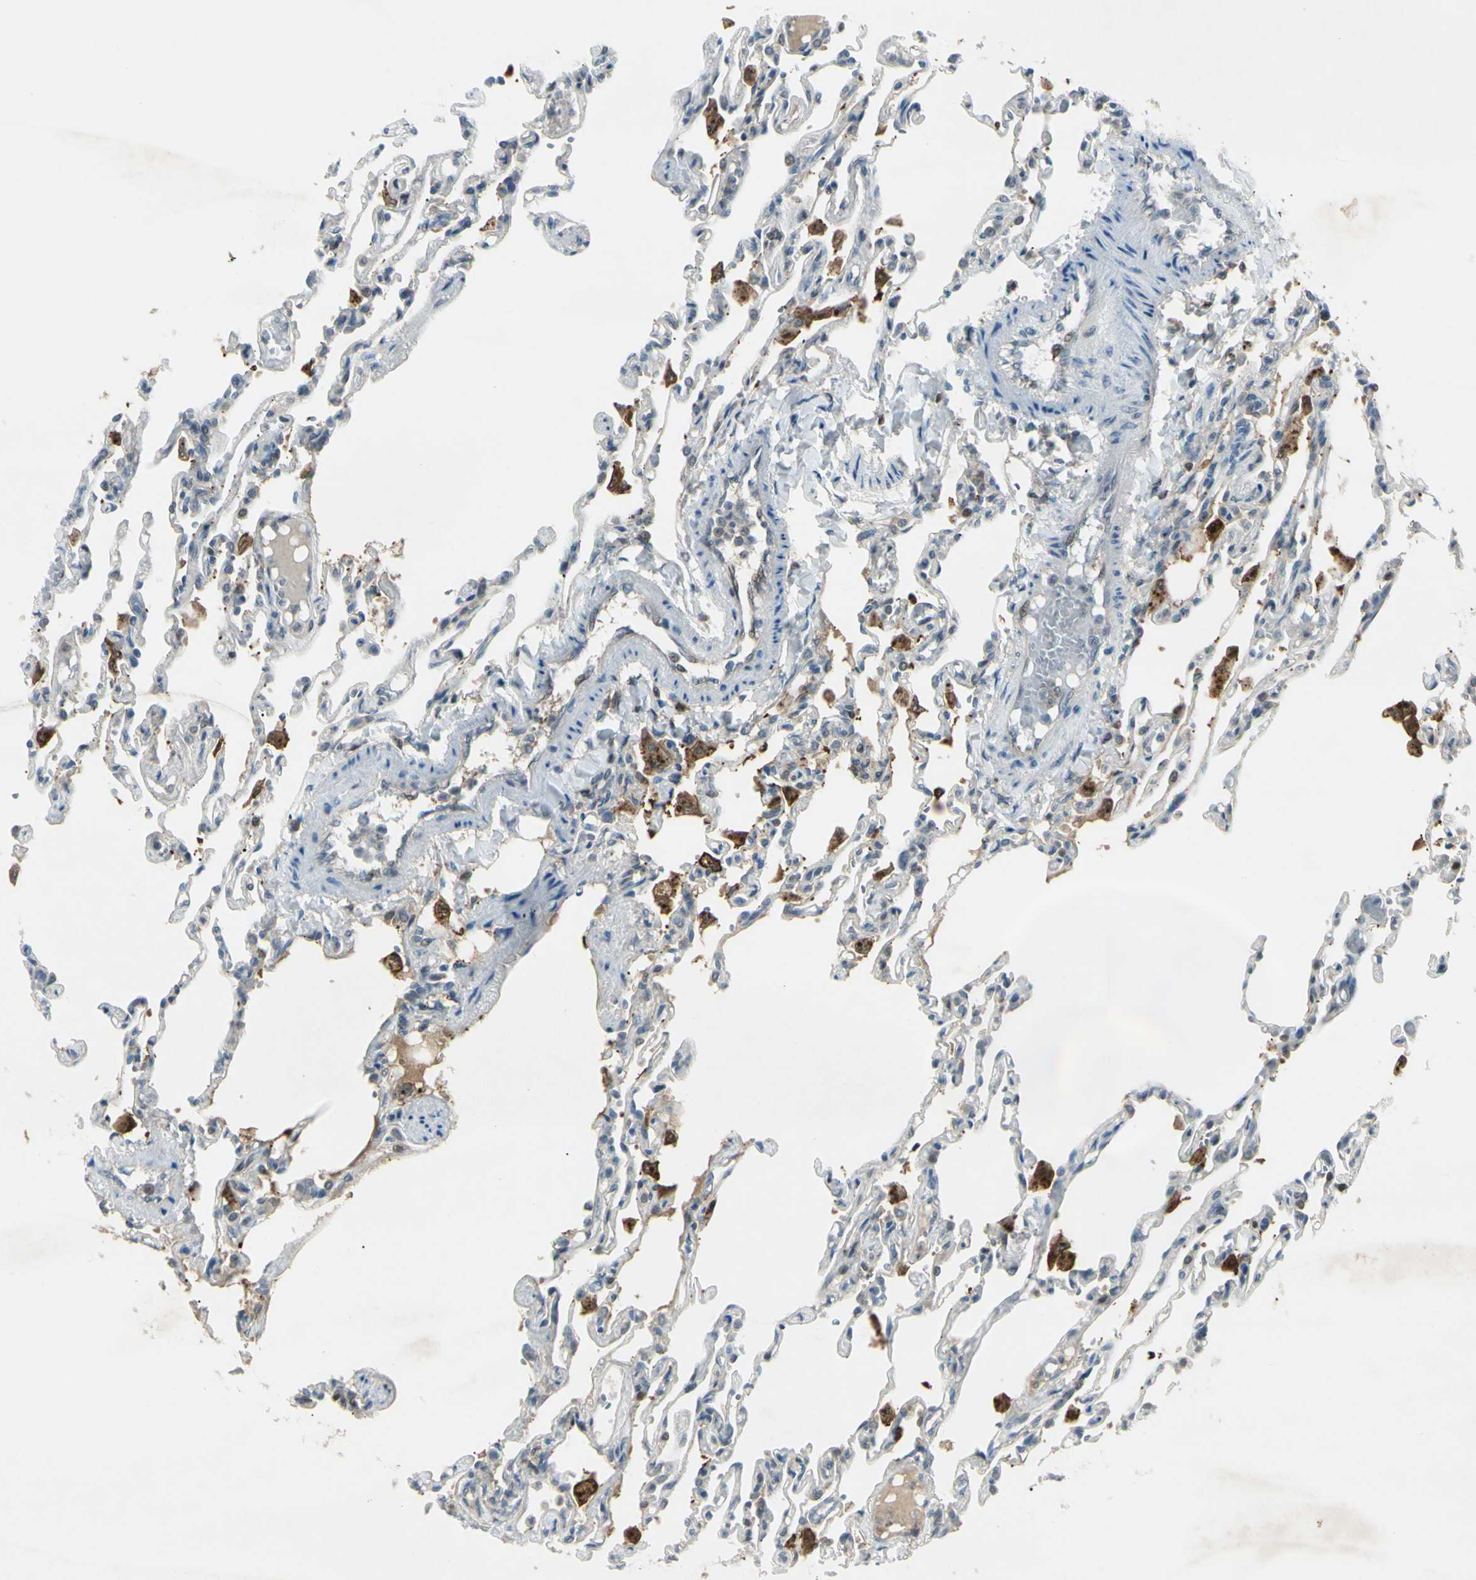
{"staining": {"intensity": "negative", "quantity": "none", "location": "none"}, "tissue": "lung", "cell_type": "Alveolar cells", "image_type": "normal", "snomed": [{"axis": "morphology", "description": "Normal tissue, NOS"}, {"axis": "topography", "description": "Lung"}], "caption": "Lung was stained to show a protein in brown. There is no significant expression in alveolar cells. (DAB (3,3'-diaminobenzidine) immunohistochemistry (IHC) with hematoxylin counter stain).", "gene": "C1orf159", "patient": {"sex": "male", "age": 21}}